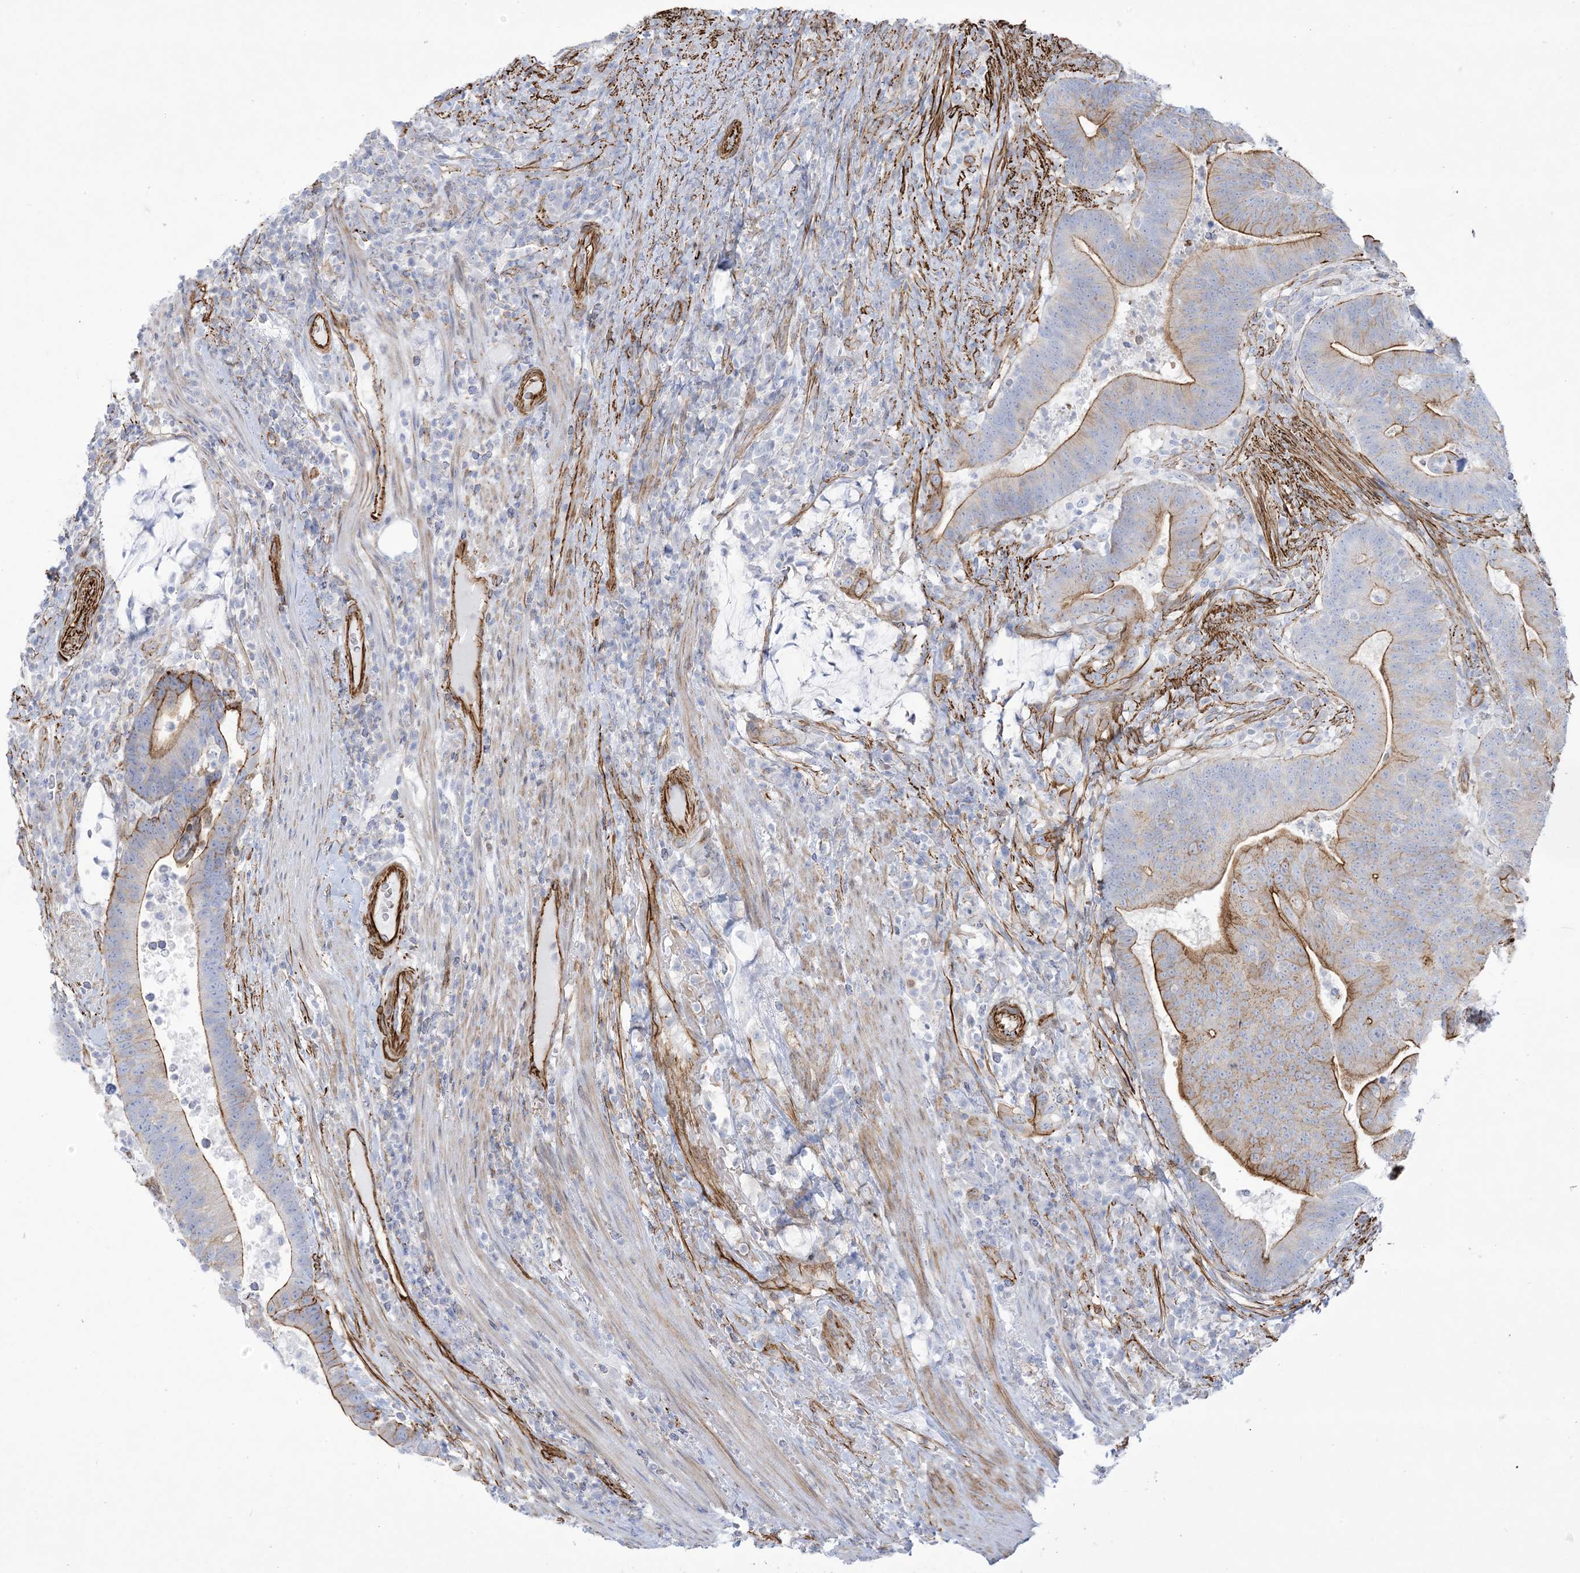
{"staining": {"intensity": "strong", "quantity": "25%-75%", "location": "cytoplasmic/membranous"}, "tissue": "colorectal cancer", "cell_type": "Tumor cells", "image_type": "cancer", "snomed": [{"axis": "morphology", "description": "Adenocarcinoma, NOS"}, {"axis": "topography", "description": "Colon"}], "caption": "Tumor cells show high levels of strong cytoplasmic/membranous expression in approximately 25%-75% of cells in human colorectal cancer. (IHC, brightfield microscopy, high magnification).", "gene": "B3GNT7", "patient": {"sex": "female", "age": 66}}